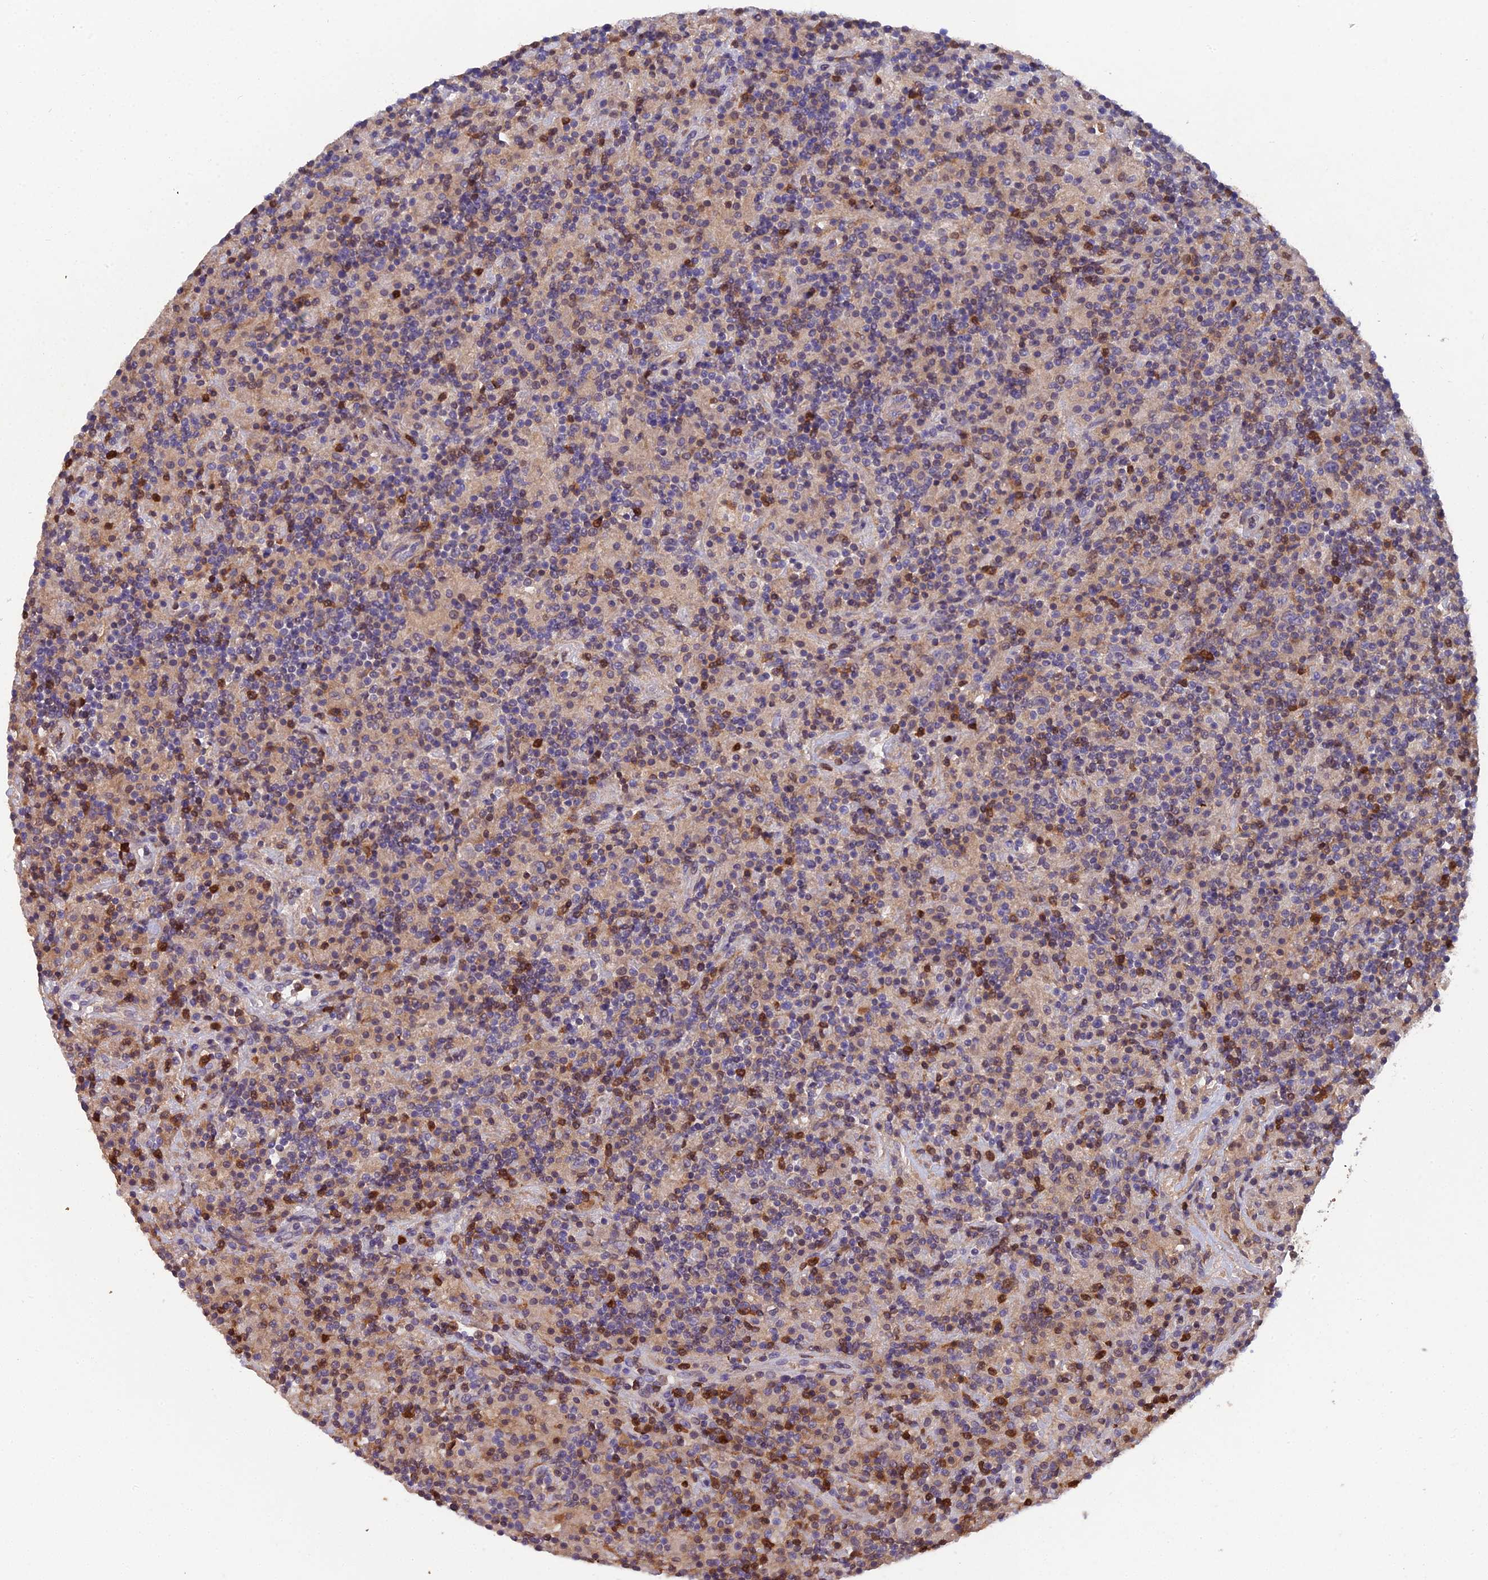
{"staining": {"intensity": "weak", "quantity": "<25%", "location": "cytoplasmic/membranous"}, "tissue": "lymphoma", "cell_type": "Tumor cells", "image_type": "cancer", "snomed": [{"axis": "morphology", "description": "Hodgkin's disease, NOS"}, {"axis": "topography", "description": "Lymph node"}], "caption": "High magnification brightfield microscopy of lymphoma stained with DAB (brown) and counterstained with hematoxylin (blue): tumor cells show no significant positivity. (DAB immunohistochemistry visualized using brightfield microscopy, high magnification).", "gene": "GALK2", "patient": {"sex": "male", "age": 70}}